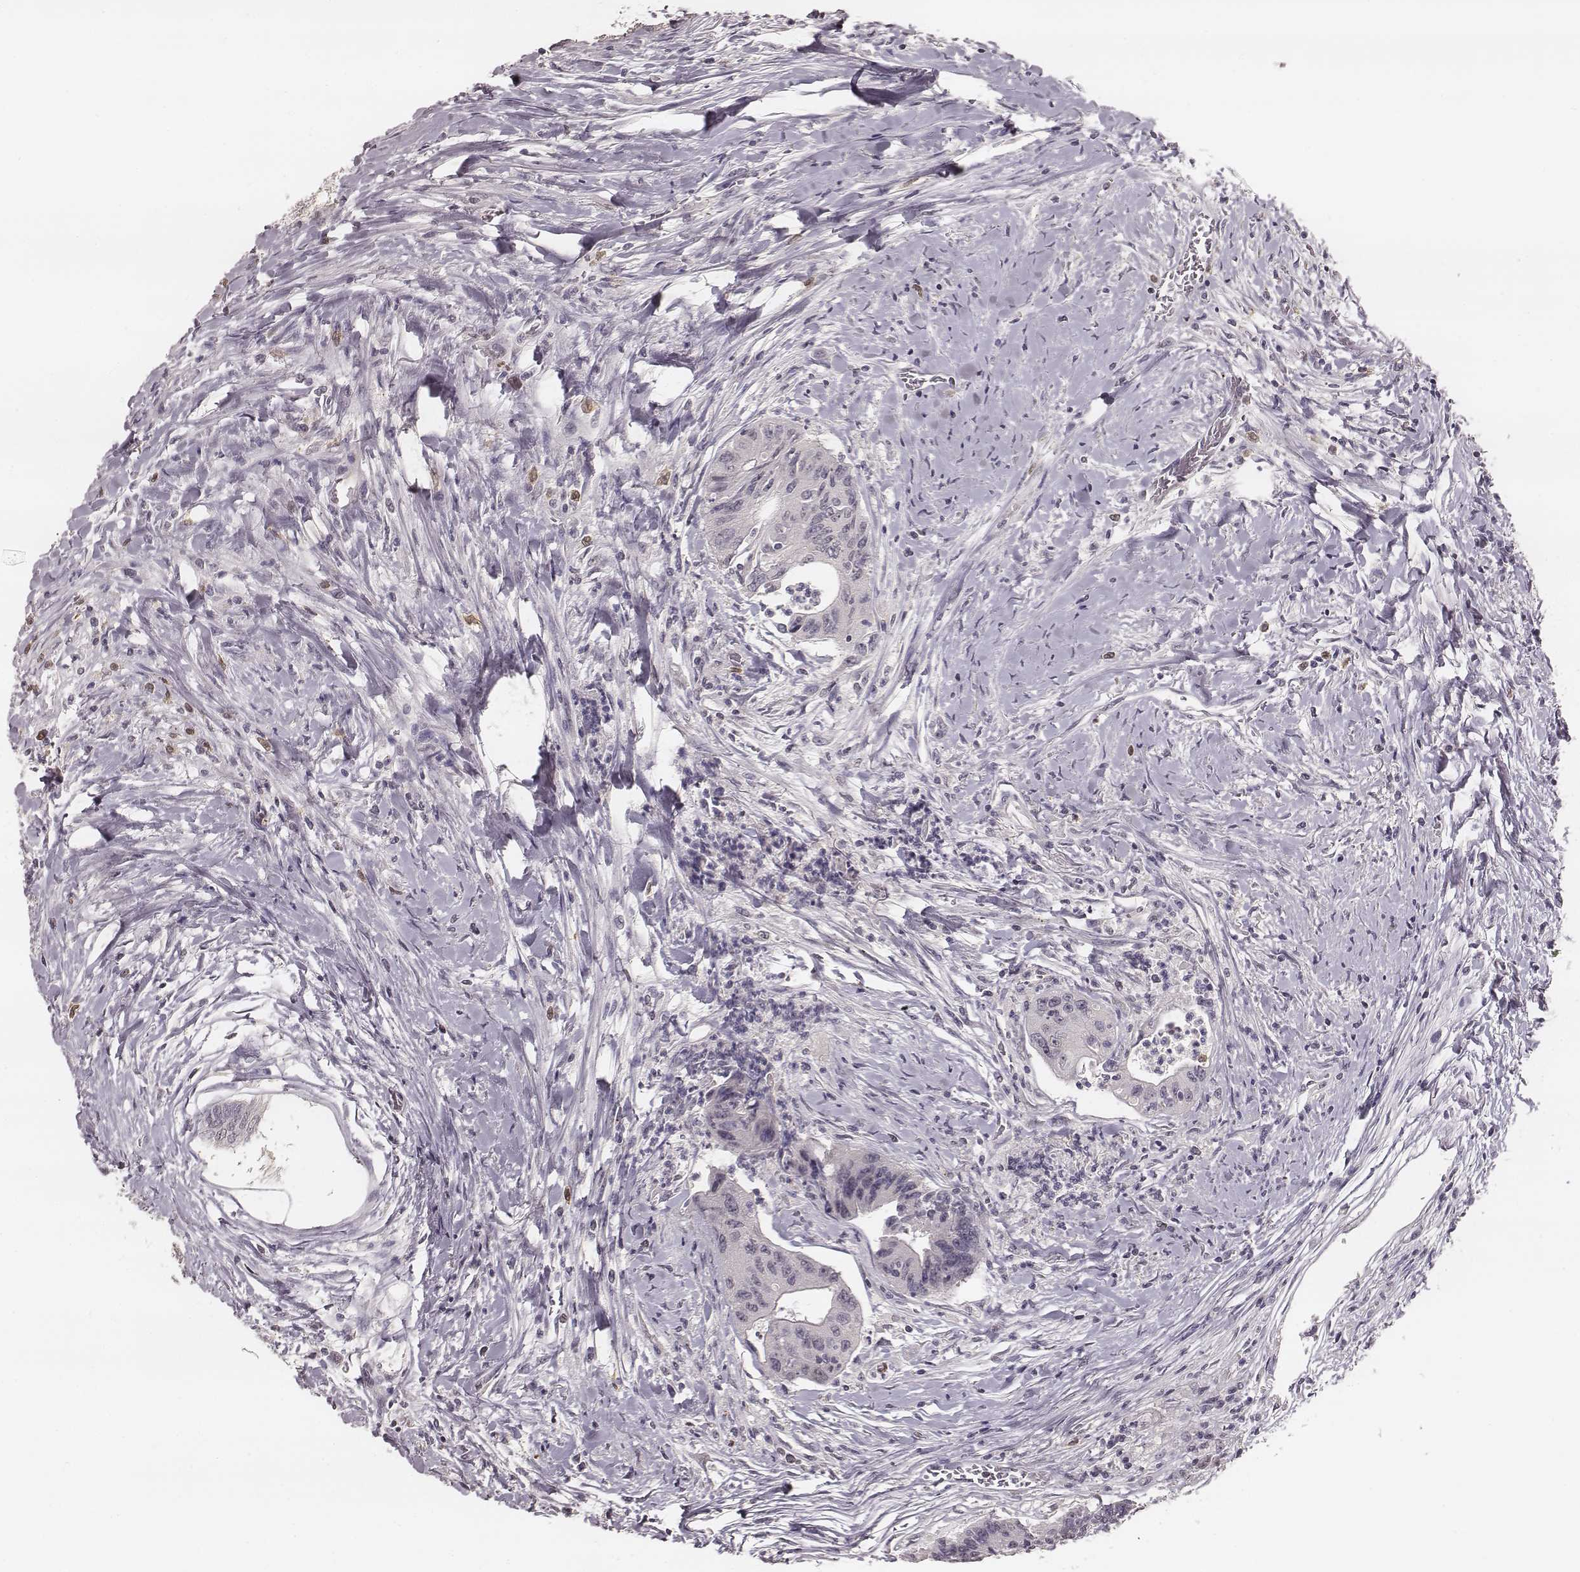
{"staining": {"intensity": "negative", "quantity": "none", "location": "none"}, "tissue": "colorectal cancer", "cell_type": "Tumor cells", "image_type": "cancer", "snomed": [{"axis": "morphology", "description": "Adenocarcinoma, NOS"}, {"axis": "topography", "description": "Rectum"}], "caption": "Adenocarcinoma (colorectal) stained for a protein using immunohistochemistry (IHC) displays no staining tumor cells.", "gene": "LY6K", "patient": {"sex": "male", "age": 59}}